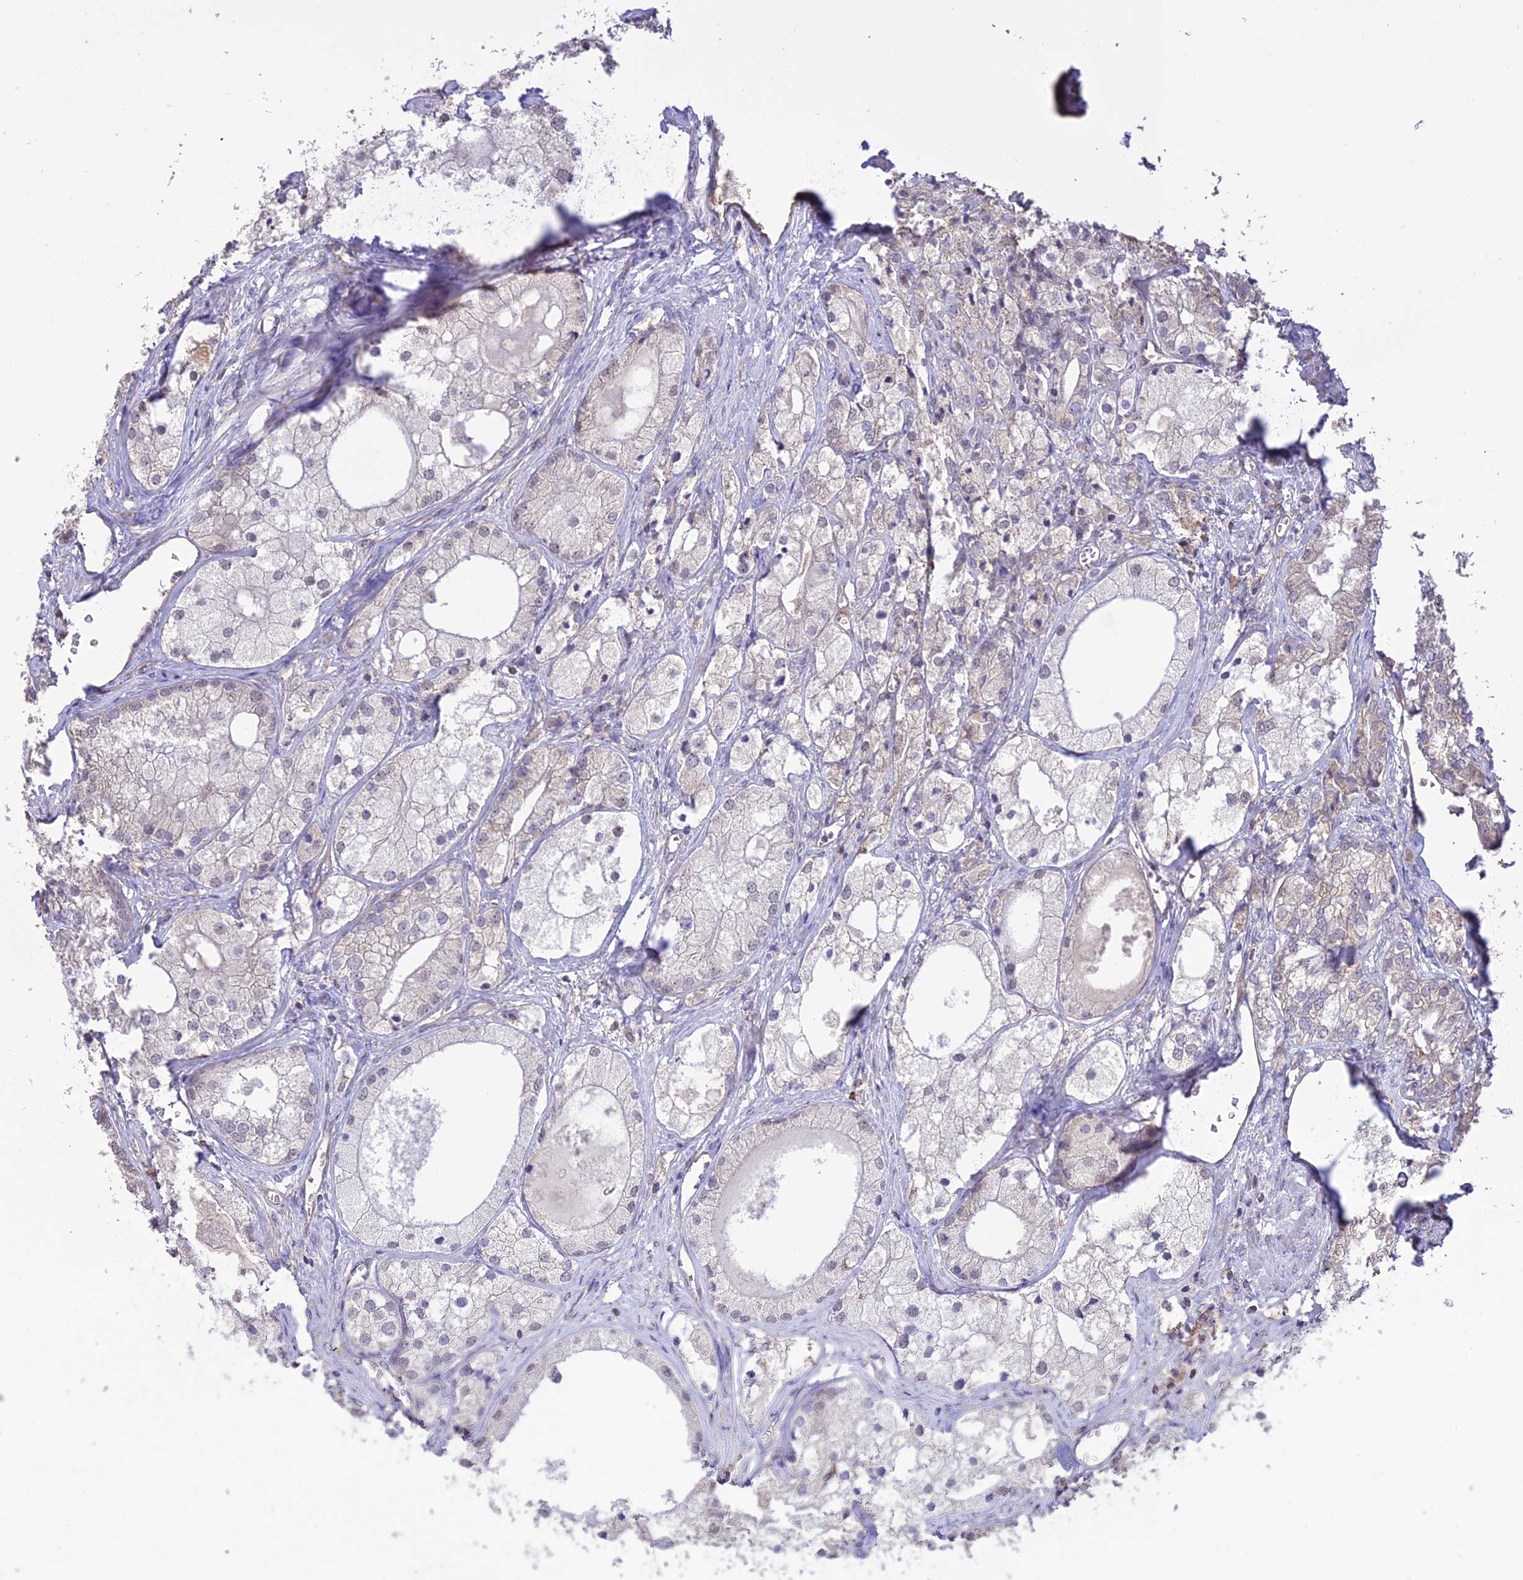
{"staining": {"intensity": "negative", "quantity": "none", "location": "none"}, "tissue": "prostate cancer", "cell_type": "Tumor cells", "image_type": "cancer", "snomed": [{"axis": "morphology", "description": "Adenocarcinoma, Low grade"}, {"axis": "topography", "description": "Prostate"}], "caption": "Protein analysis of adenocarcinoma (low-grade) (prostate) displays no significant expression in tumor cells.", "gene": "MIOS", "patient": {"sex": "male", "age": 69}}